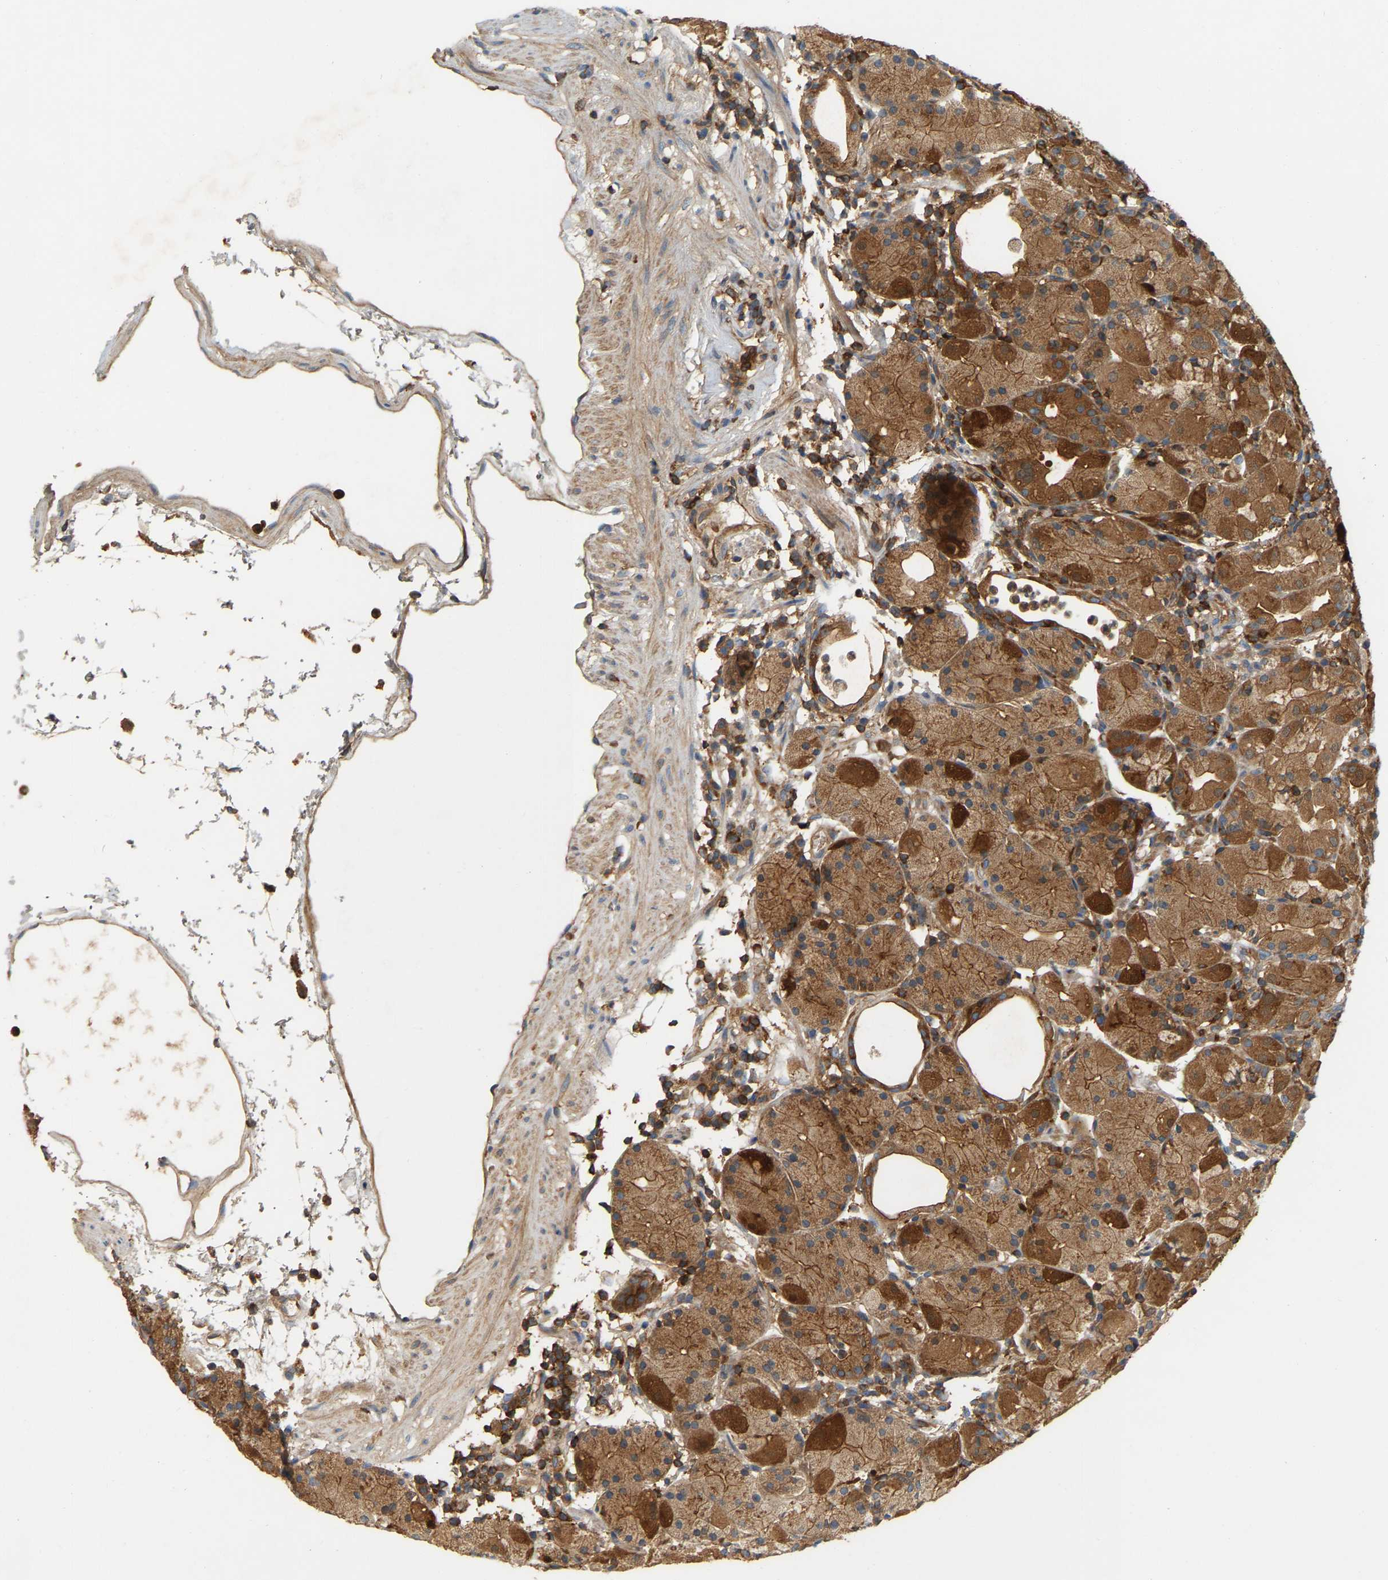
{"staining": {"intensity": "strong", "quantity": ">75%", "location": "cytoplasmic/membranous"}, "tissue": "stomach", "cell_type": "Glandular cells", "image_type": "normal", "snomed": [{"axis": "morphology", "description": "Normal tissue, NOS"}, {"axis": "topography", "description": "Stomach"}, {"axis": "topography", "description": "Stomach, lower"}], "caption": "A high-resolution photomicrograph shows IHC staining of normal stomach, which reveals strong cytoplasmic/membranous expression in approximately >75% of glandular cells. Nuclei are stained in blue.", "gene": "AKAP13", "patient": {"sex": "female", "age": 75}}